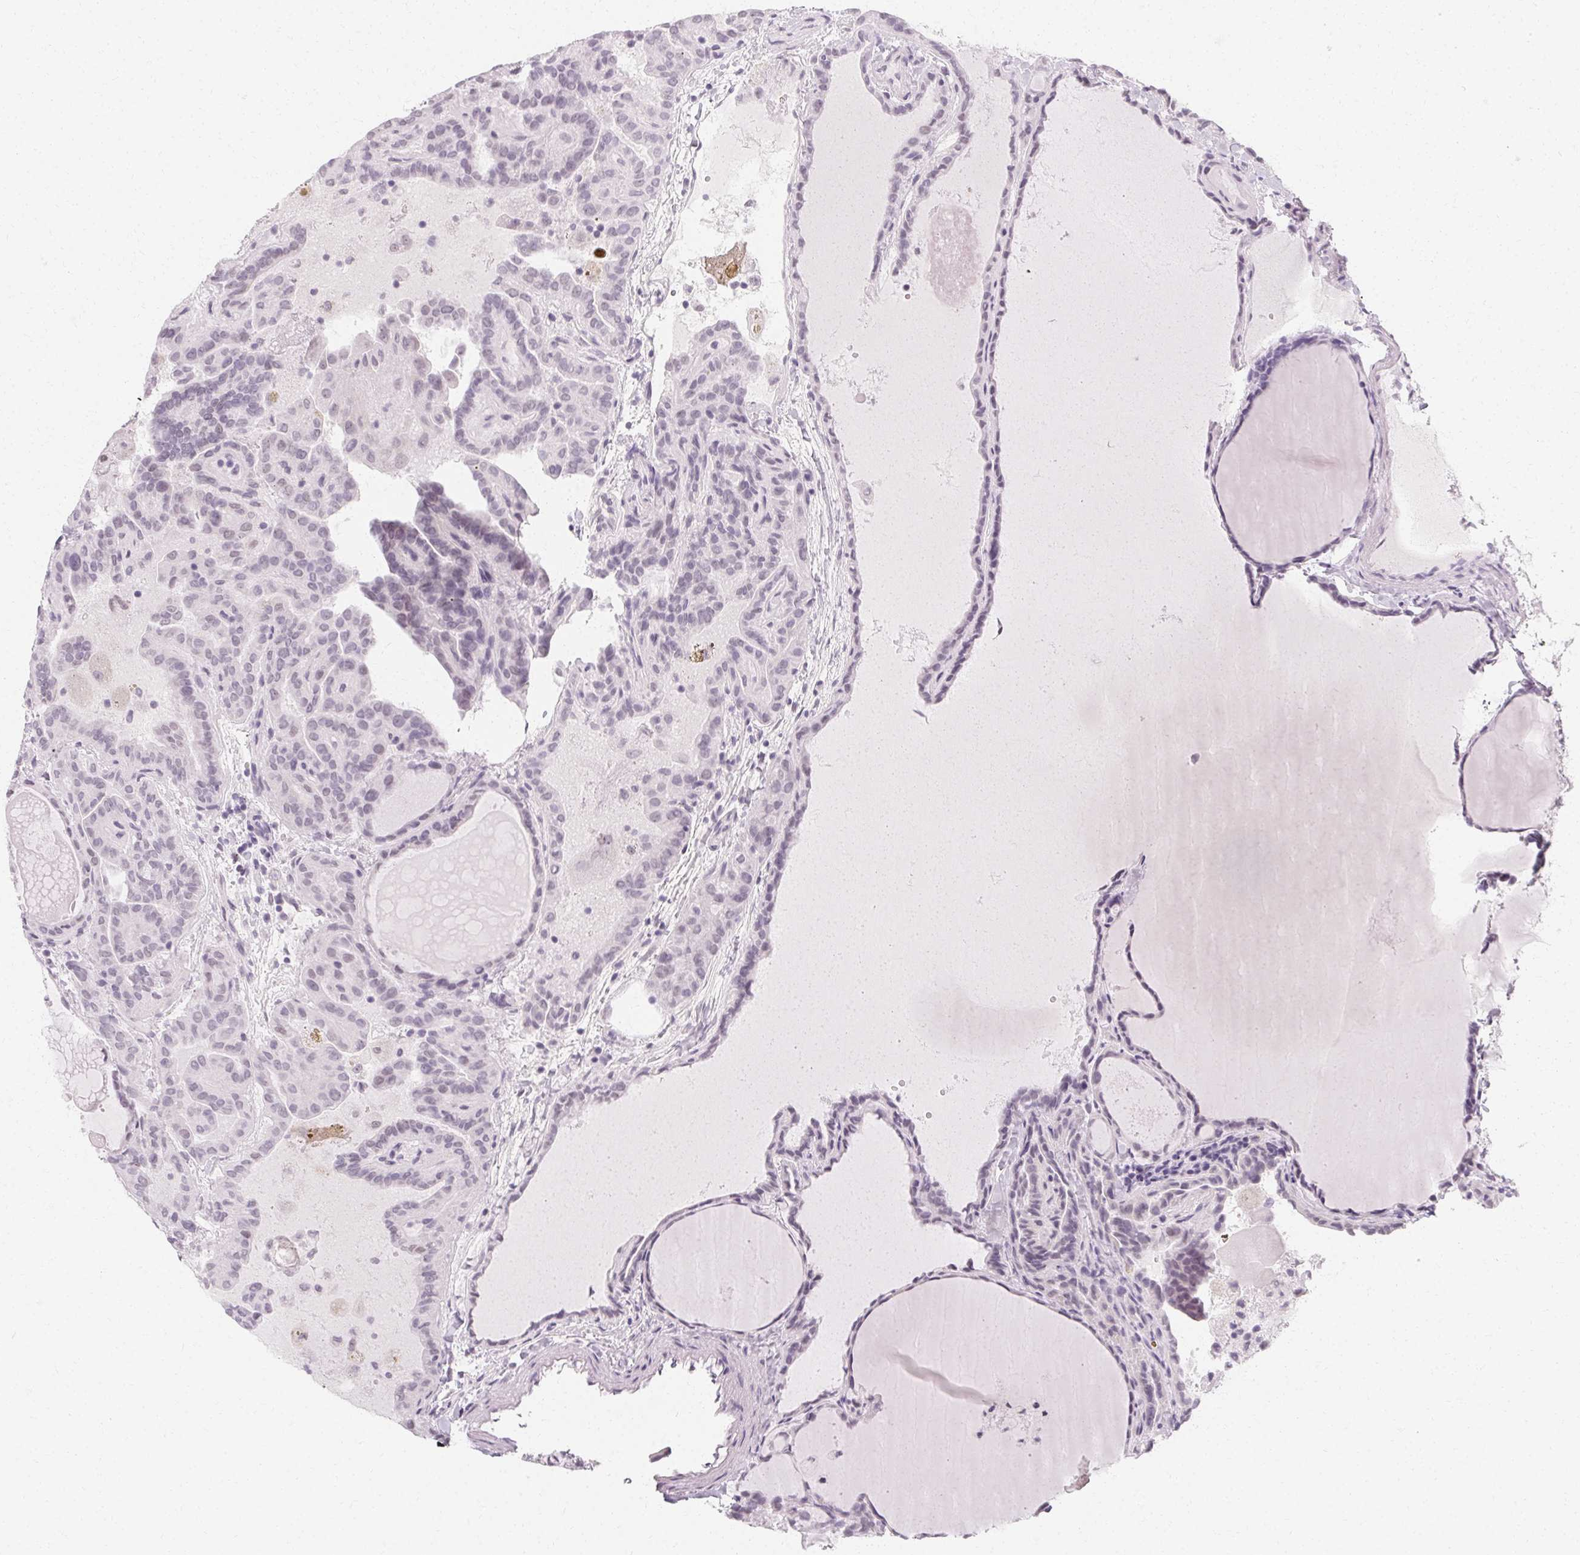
{"staining": {"intensity": "negative", "quantity": "none", "location": "none"}, "tissue": "thyroid cancer", "cell_type": "Tumor cells", "image_type": "cancer", "snomed": [{"axis": "morphology", "description": "Papillary adenocarcinoma, NOS"}, {"axis": "topography", "description": "Thyroid gland"}], "caption": "Protein analysis of thyroid cancer reveals no significant staining in tumor cells.", "gene": "SYNPR", "patient": {"sex": "female", "age": 46}}